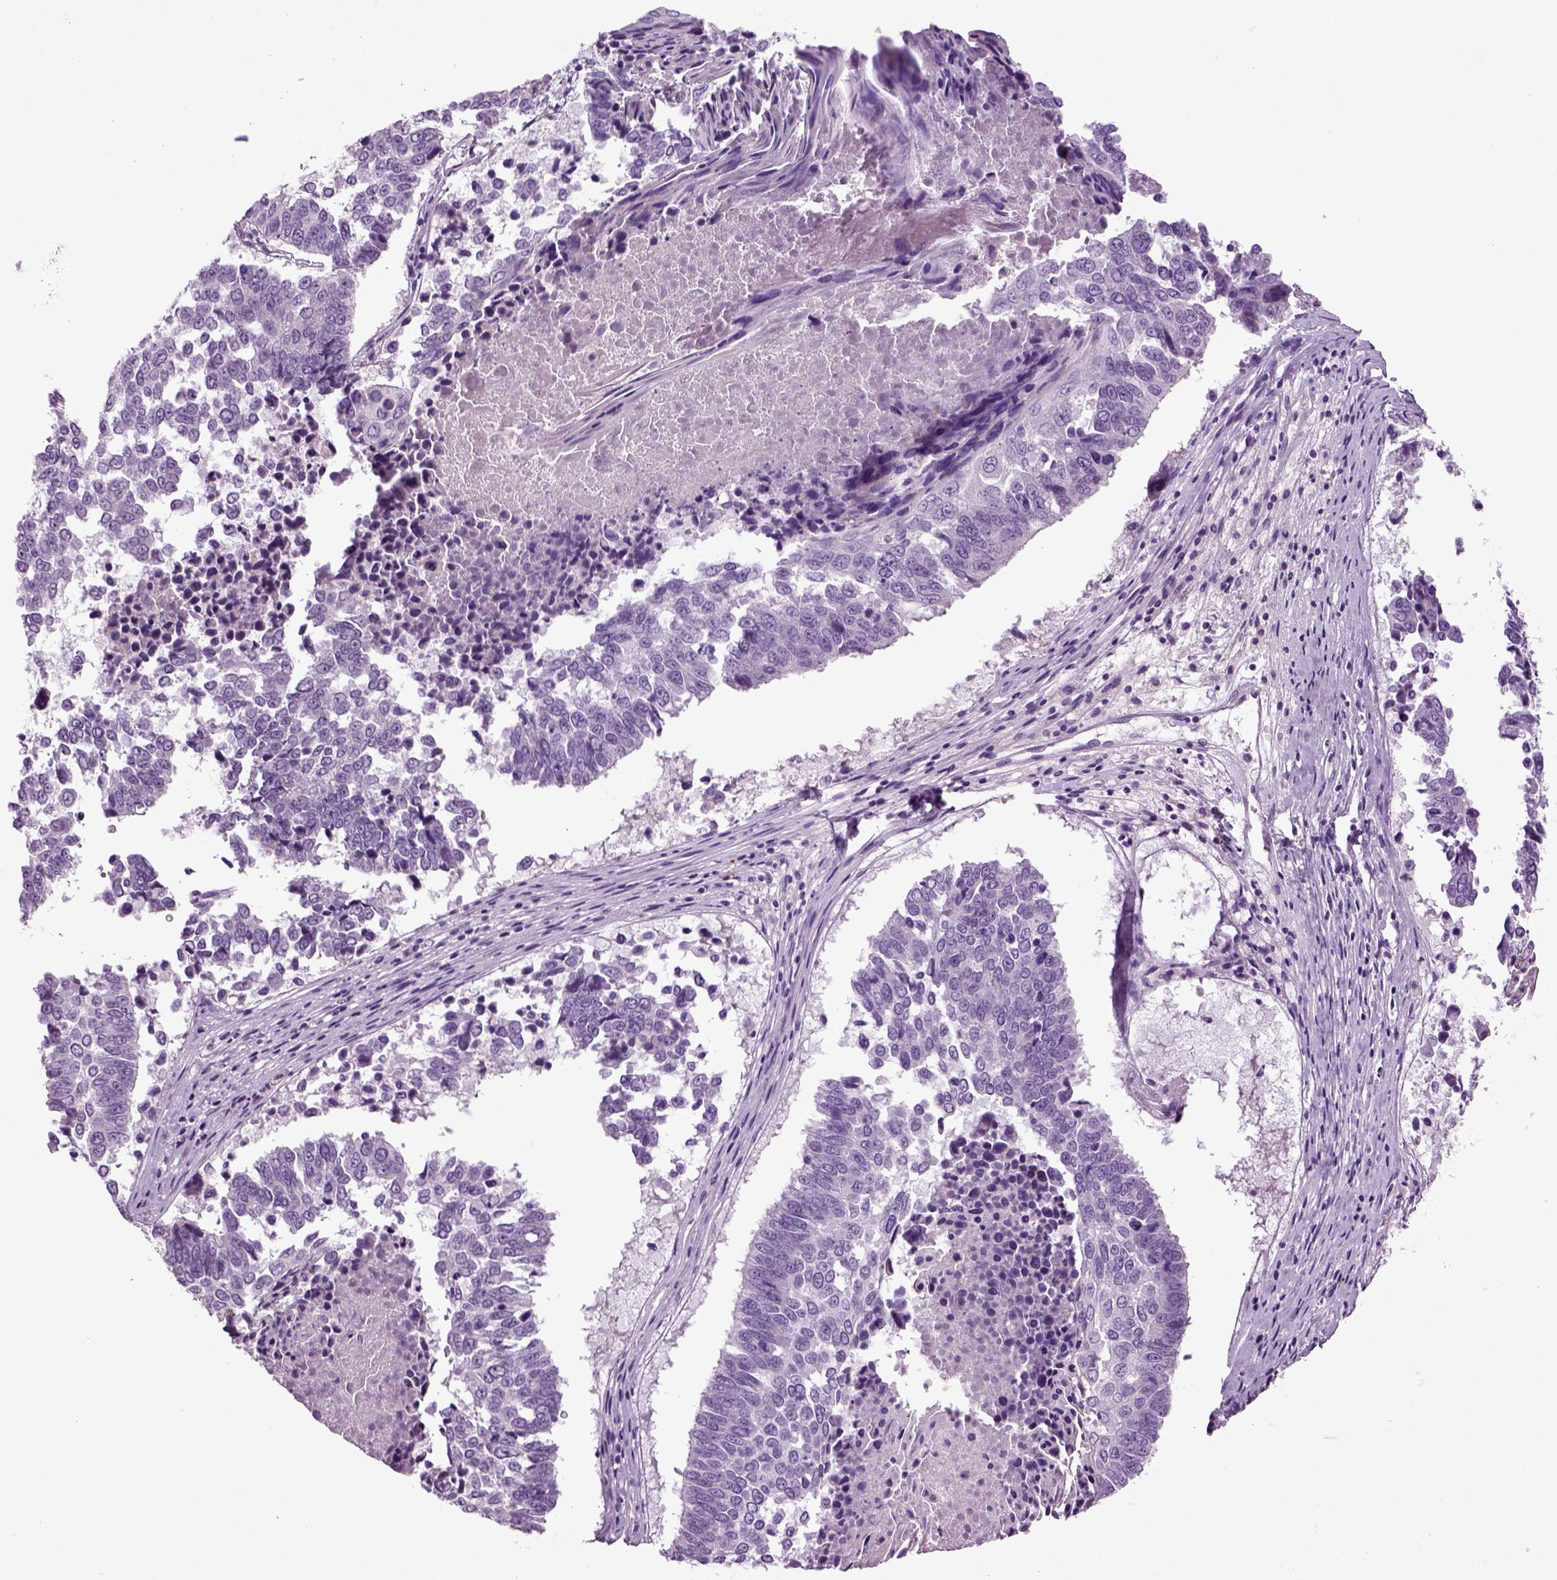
{"staining": {"intensity": "negative", "quantity": "none", "location": "none"}, "tissue": "lung cancer", "cell_type": "Tumor cells", "image_type": "cancer", "snomed": [{"axis": "morphology", "description": "Squamous cell carcinoma, NOS"}, {"axis": "topography", "description": "Lung"}], "caption": "This photomicrograph is of squamous cell carcinoma (lung) stained with immunohistochemistry (IHC) to label a protein in brown with the nuclei are counter-stained blue. There is no positivity in tumor cells.", "gene": "FGF11", "patient": {"sex": "male", "age": 73}}